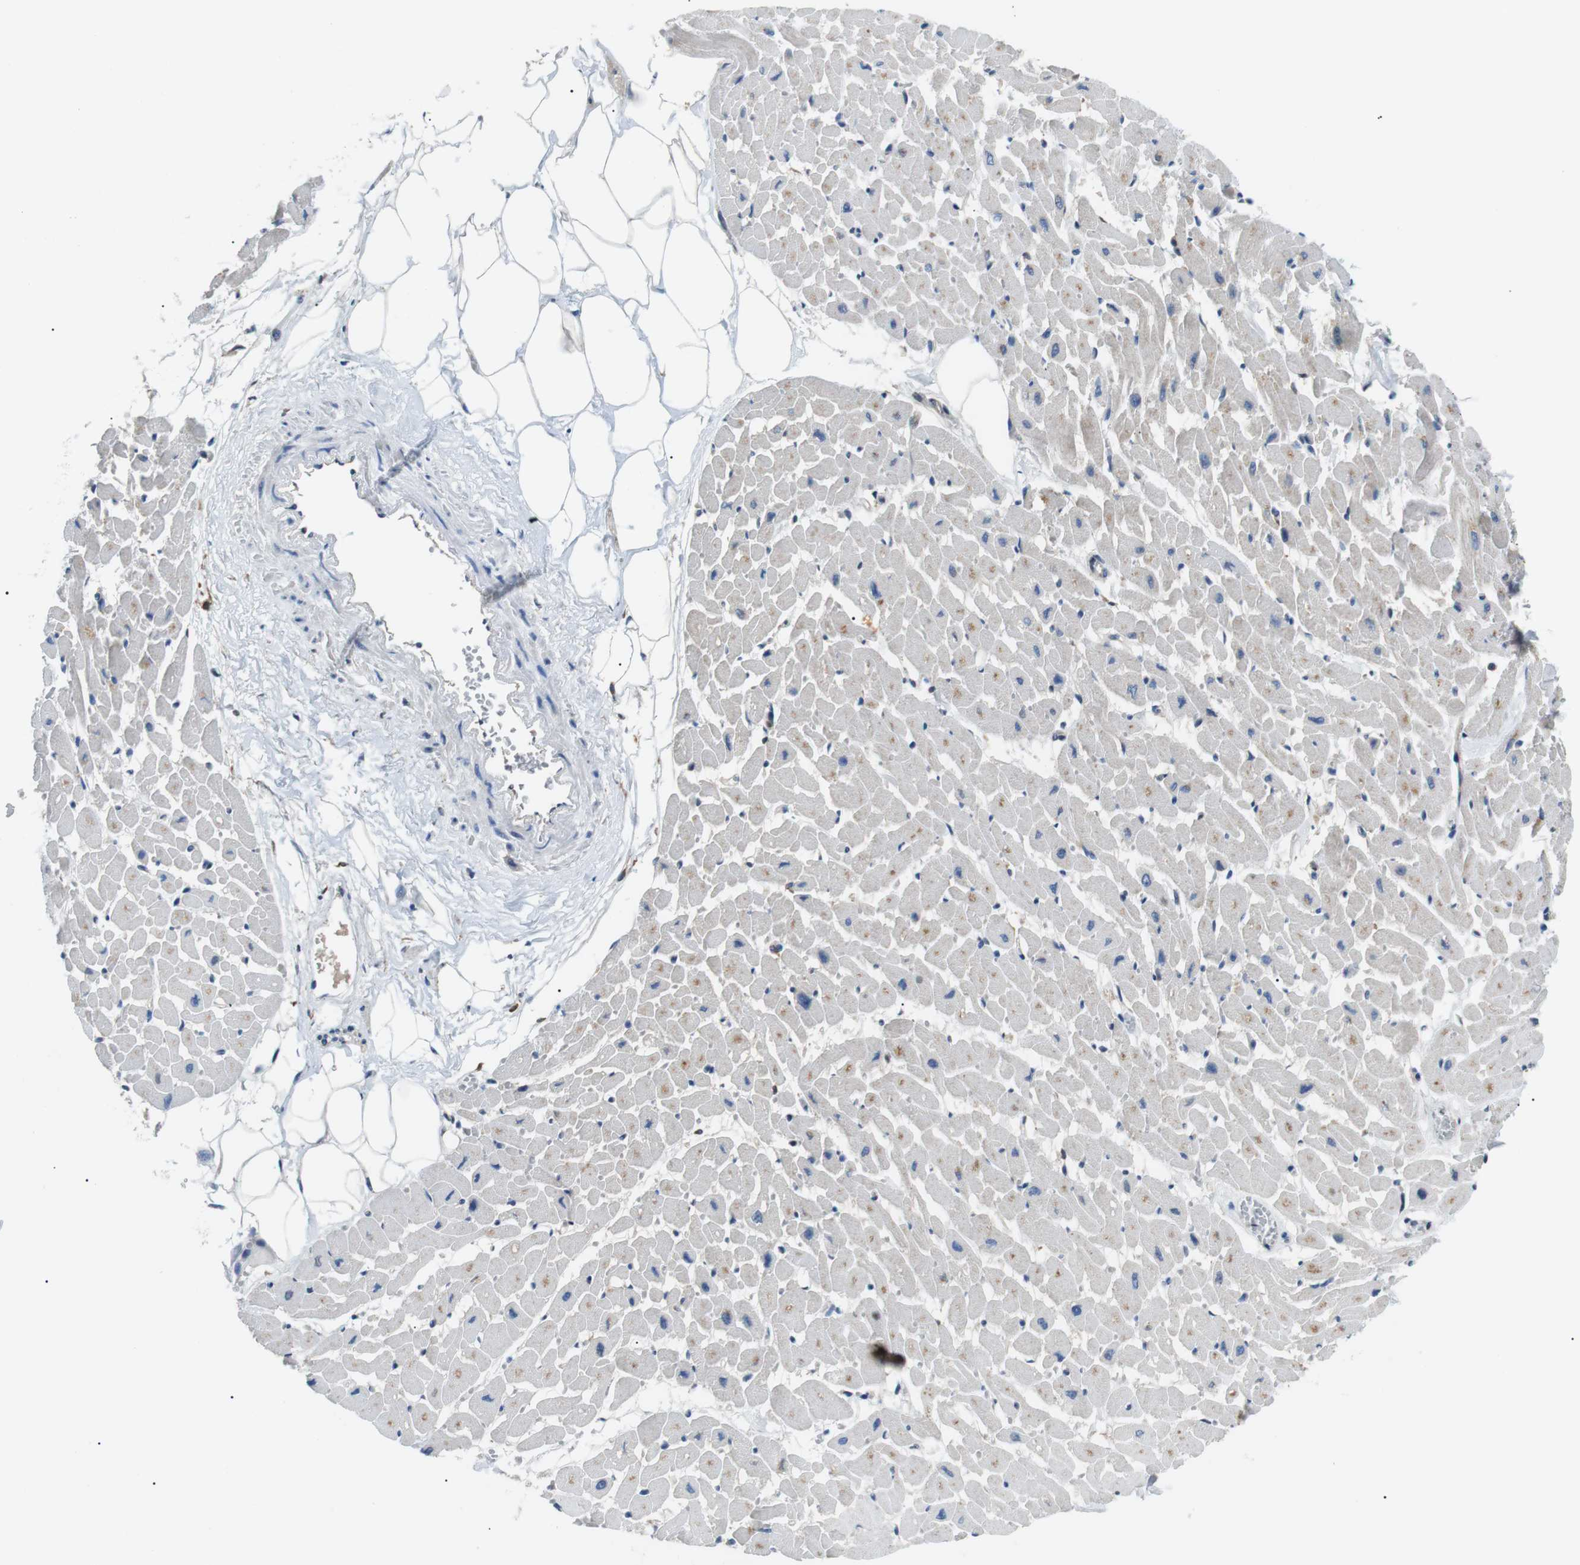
{"staining": {"intensity": "weak", "quantity": "<25%", "location": "cytoplasmic/membranous"}, "tissue": "heart muscle", "cell_type": "Cardiomyocytes", "image_type": "normal", "snomed": [{"axis": "morphology", "description": "Normal tissue, NOS"}, {"axis": "topography", "description": "Heart"}], "caption": "Human heart muscle stained for a protein using IHC shows no staining in cardiomyocytes.", "gene": "RAB9A", "patient": {"sex": "female", "age": 19}}